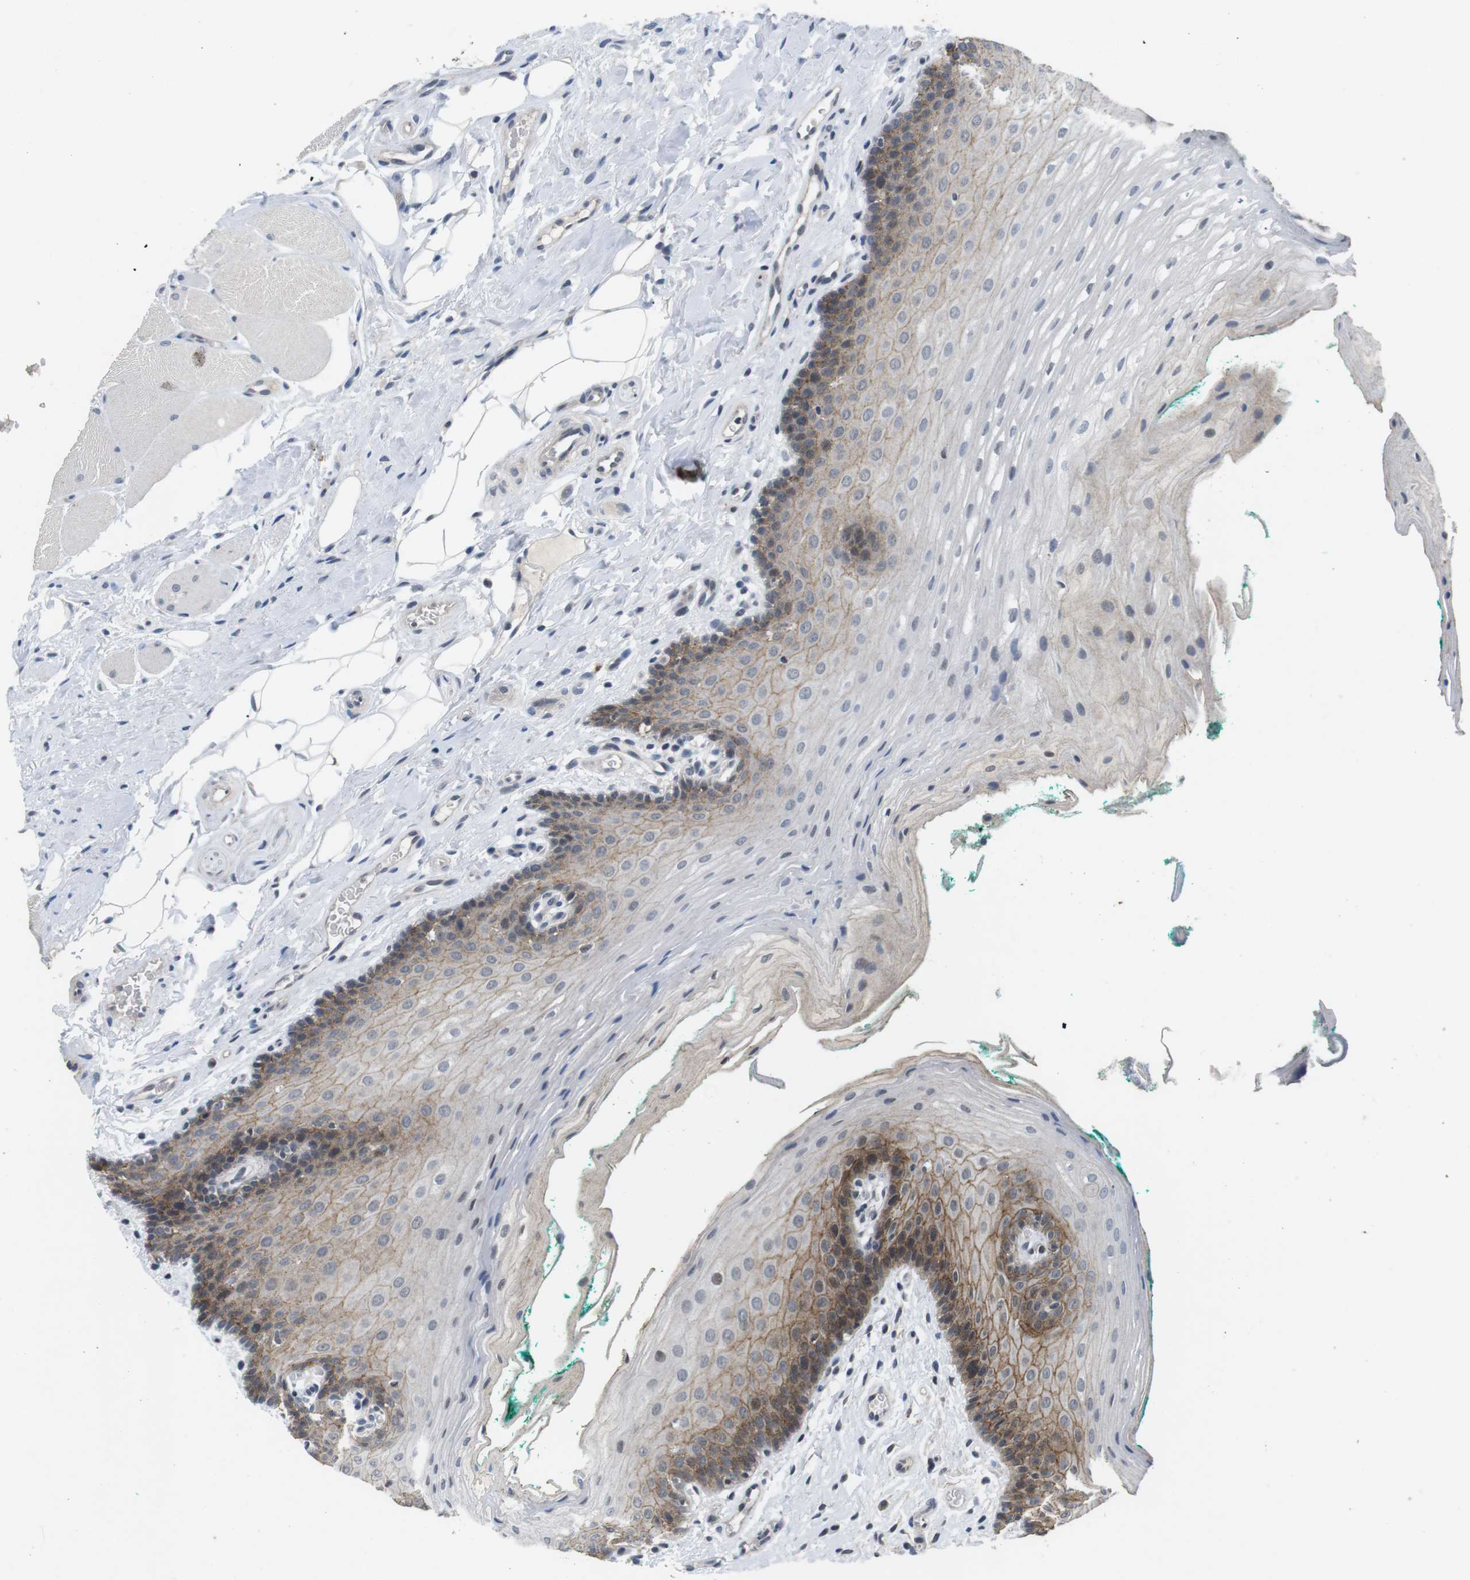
{"staining": {"intensity": "moderate", "quantity": "25%-75%", "location": "cytoplasmic/membranous,nuclear"}, "tissue": "oral mucosa", "cell_type": "Squamous epithelial cells", "image_type": "normal", "snomed": [{"axis": "morphology", "description": "Normal tissue, NOS"}, {"axis": "topography", "description": "Oral tissue"}], "caption": "Protein expression by immunohistochemistry exhibits moderate cytoplasmic/membranous,nuclear expression in about 25%-75% of squamous epithelial cells in unremarkable oral mucosa. (DAB IHC with brightfield microscopy, high magnification).", "gene": "NECTIN1", "patient": {"sex": "male", "age": 58}}